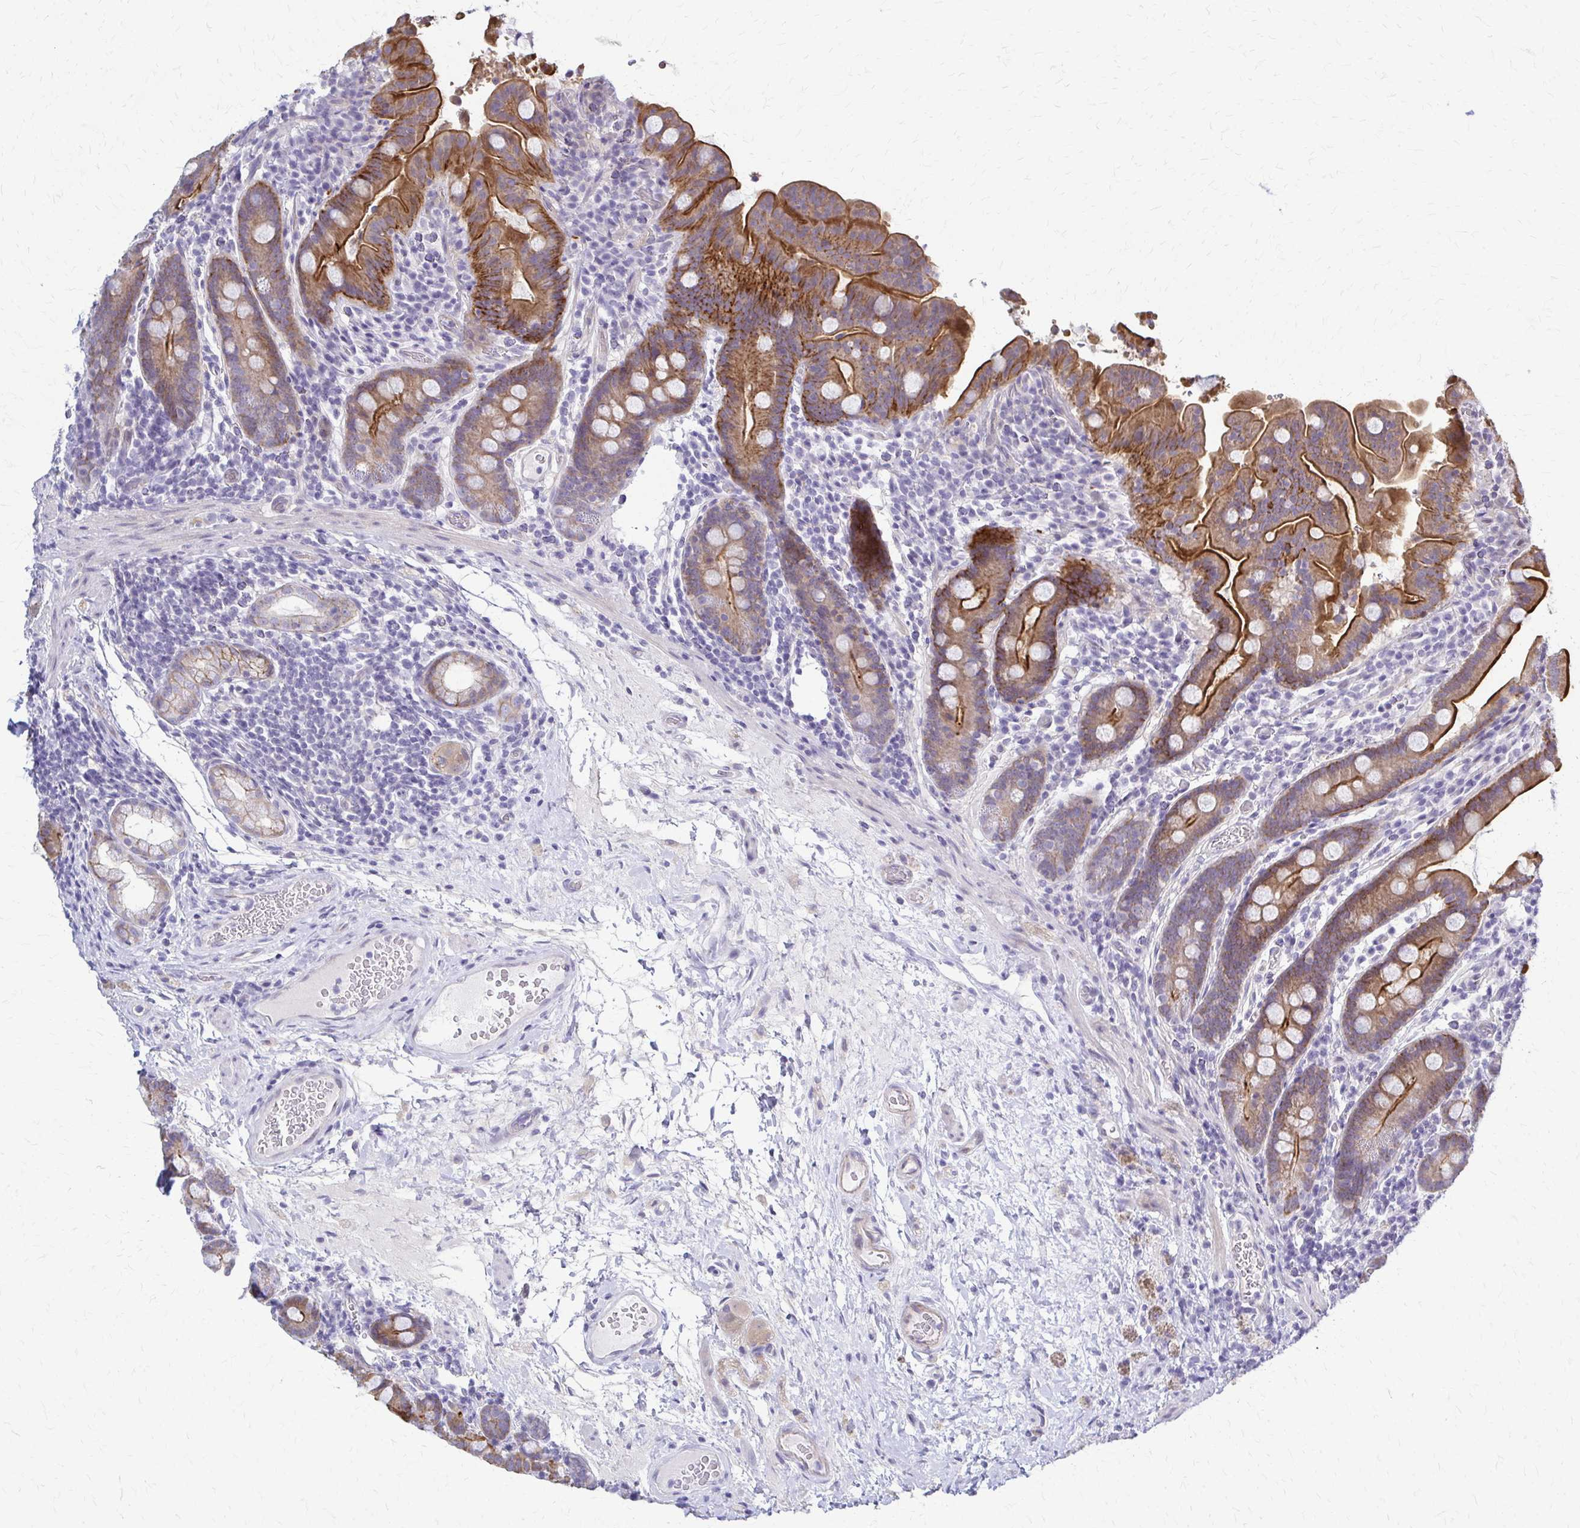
{"staining": {"intensity": "strong", "quantity": "25%-75%", "location": "cytoplasmic/membranous"}, "tissue": "small intestine", "cell_type": "Glandular cells", "image_type": "normal", "snomed": [{"axis": "morphology", "description": "Normal tissue, NOS"}, {"axis": "topography", "description": "Small intestine"}], "caption": "This is a micrograph of immunohistochemistry (IHC) staining of normal small intestine, which shows strong expression in the cytoplasmic/membranous of glandular cells.", "gene": "RHOBTB2", "patient": {"sex": "male", "age": 26}}